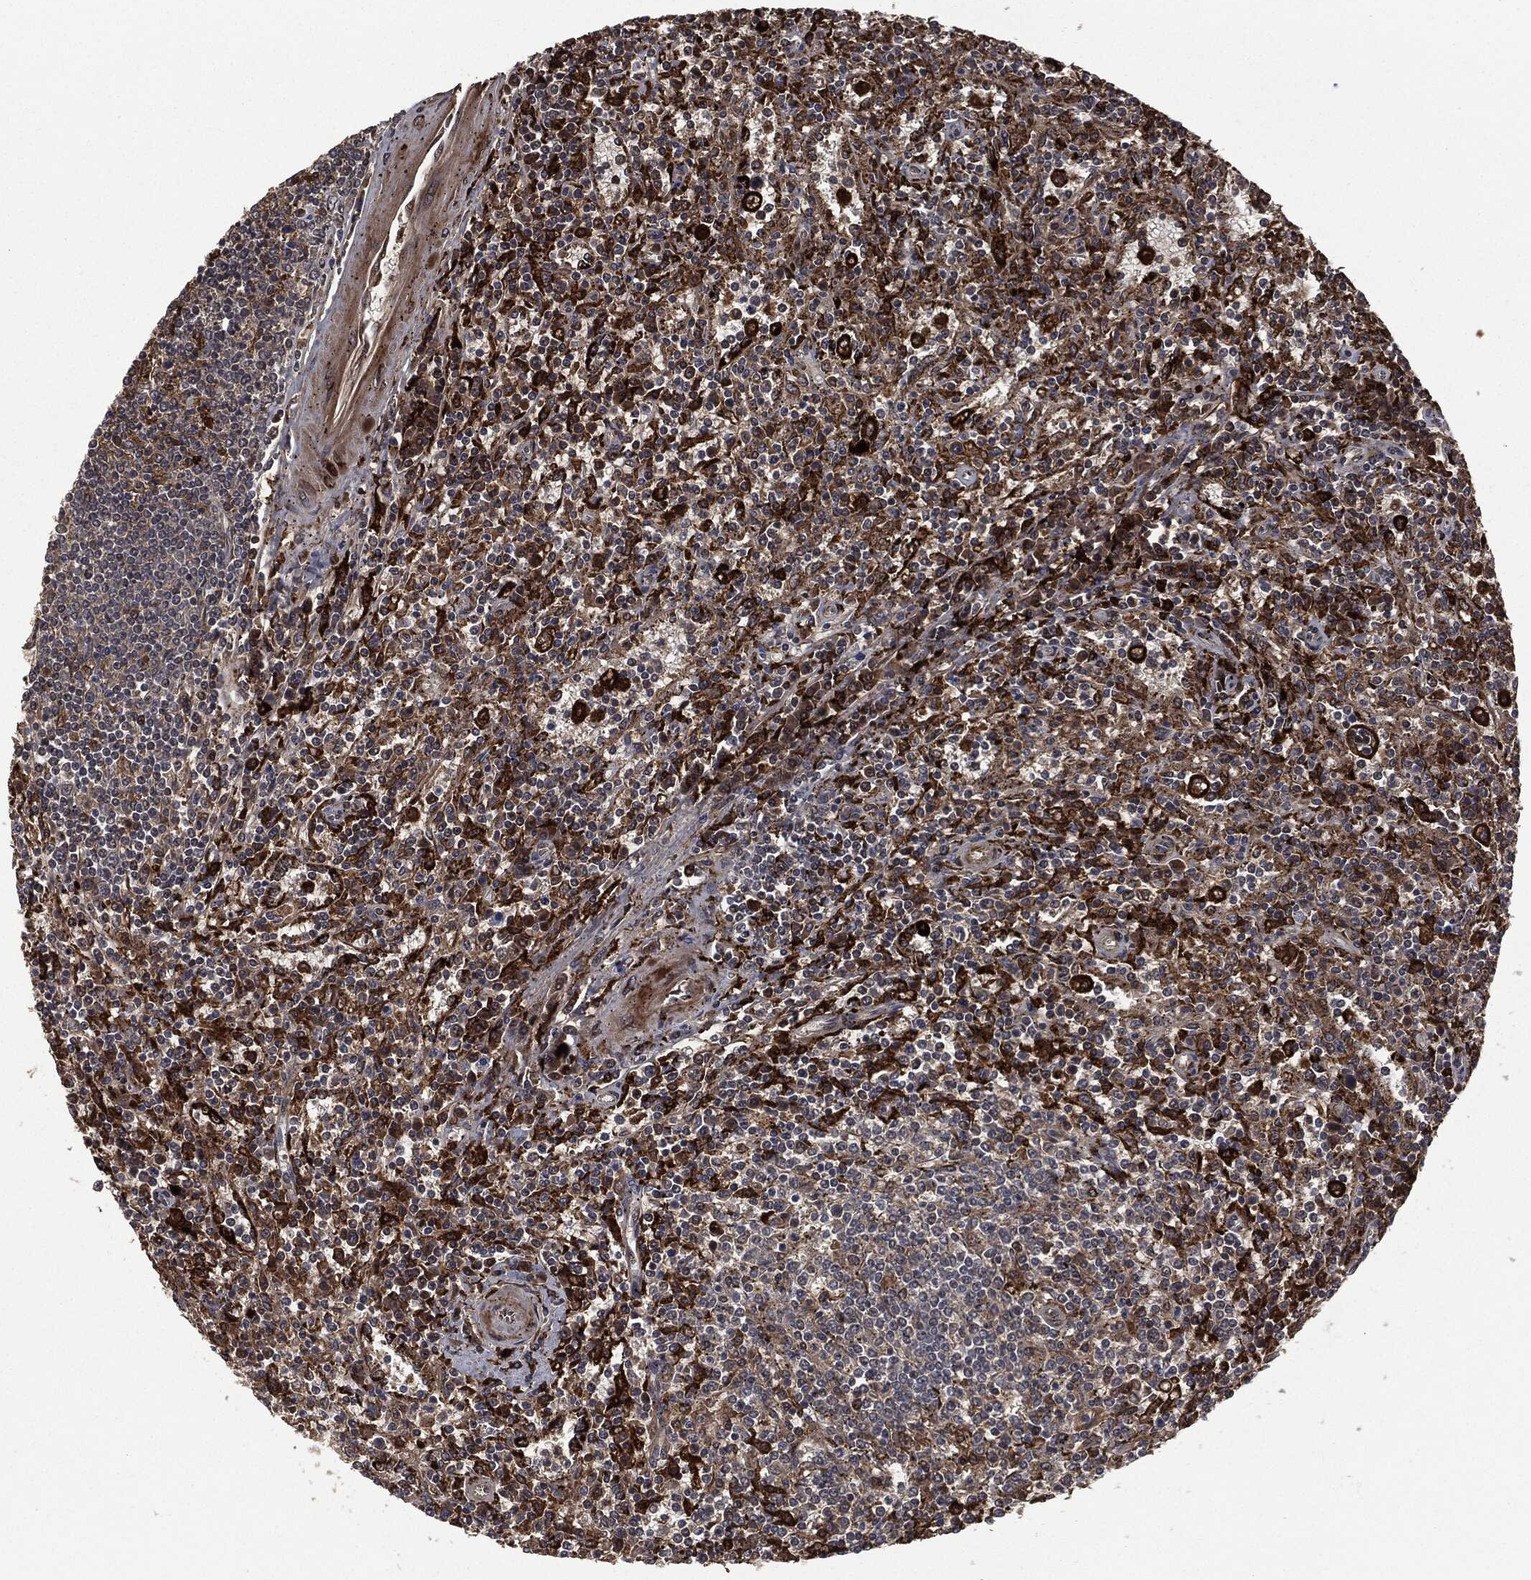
{"staining": {"intensity": "negative", "quantity": "none", "location": "none"}, "tissue": "lymphoma", "cell_type": "Tumor cells", "image_type": "cancer", "snomed": [{"axis": "morphology", "description": "Malignant lymphoma, non-Hodgkin's type, Low grade"}, {"axis": "topography", "description": "Spleen"}], "caption": "DAB immunohistochemical staining of human malignant lymphoma, non-Hodgkin's type (low-grade) demonstrates no significant staining in tumor cells. The staining was performed using DAB (3,3'-diaminobenzidine) to visualize the protein expression in brown, while the nuclei were stained in blue with hematoxylin (Magnification: 20x).", "gene": "CRABP2", "patient": {"sex": "male", "age": 62}}